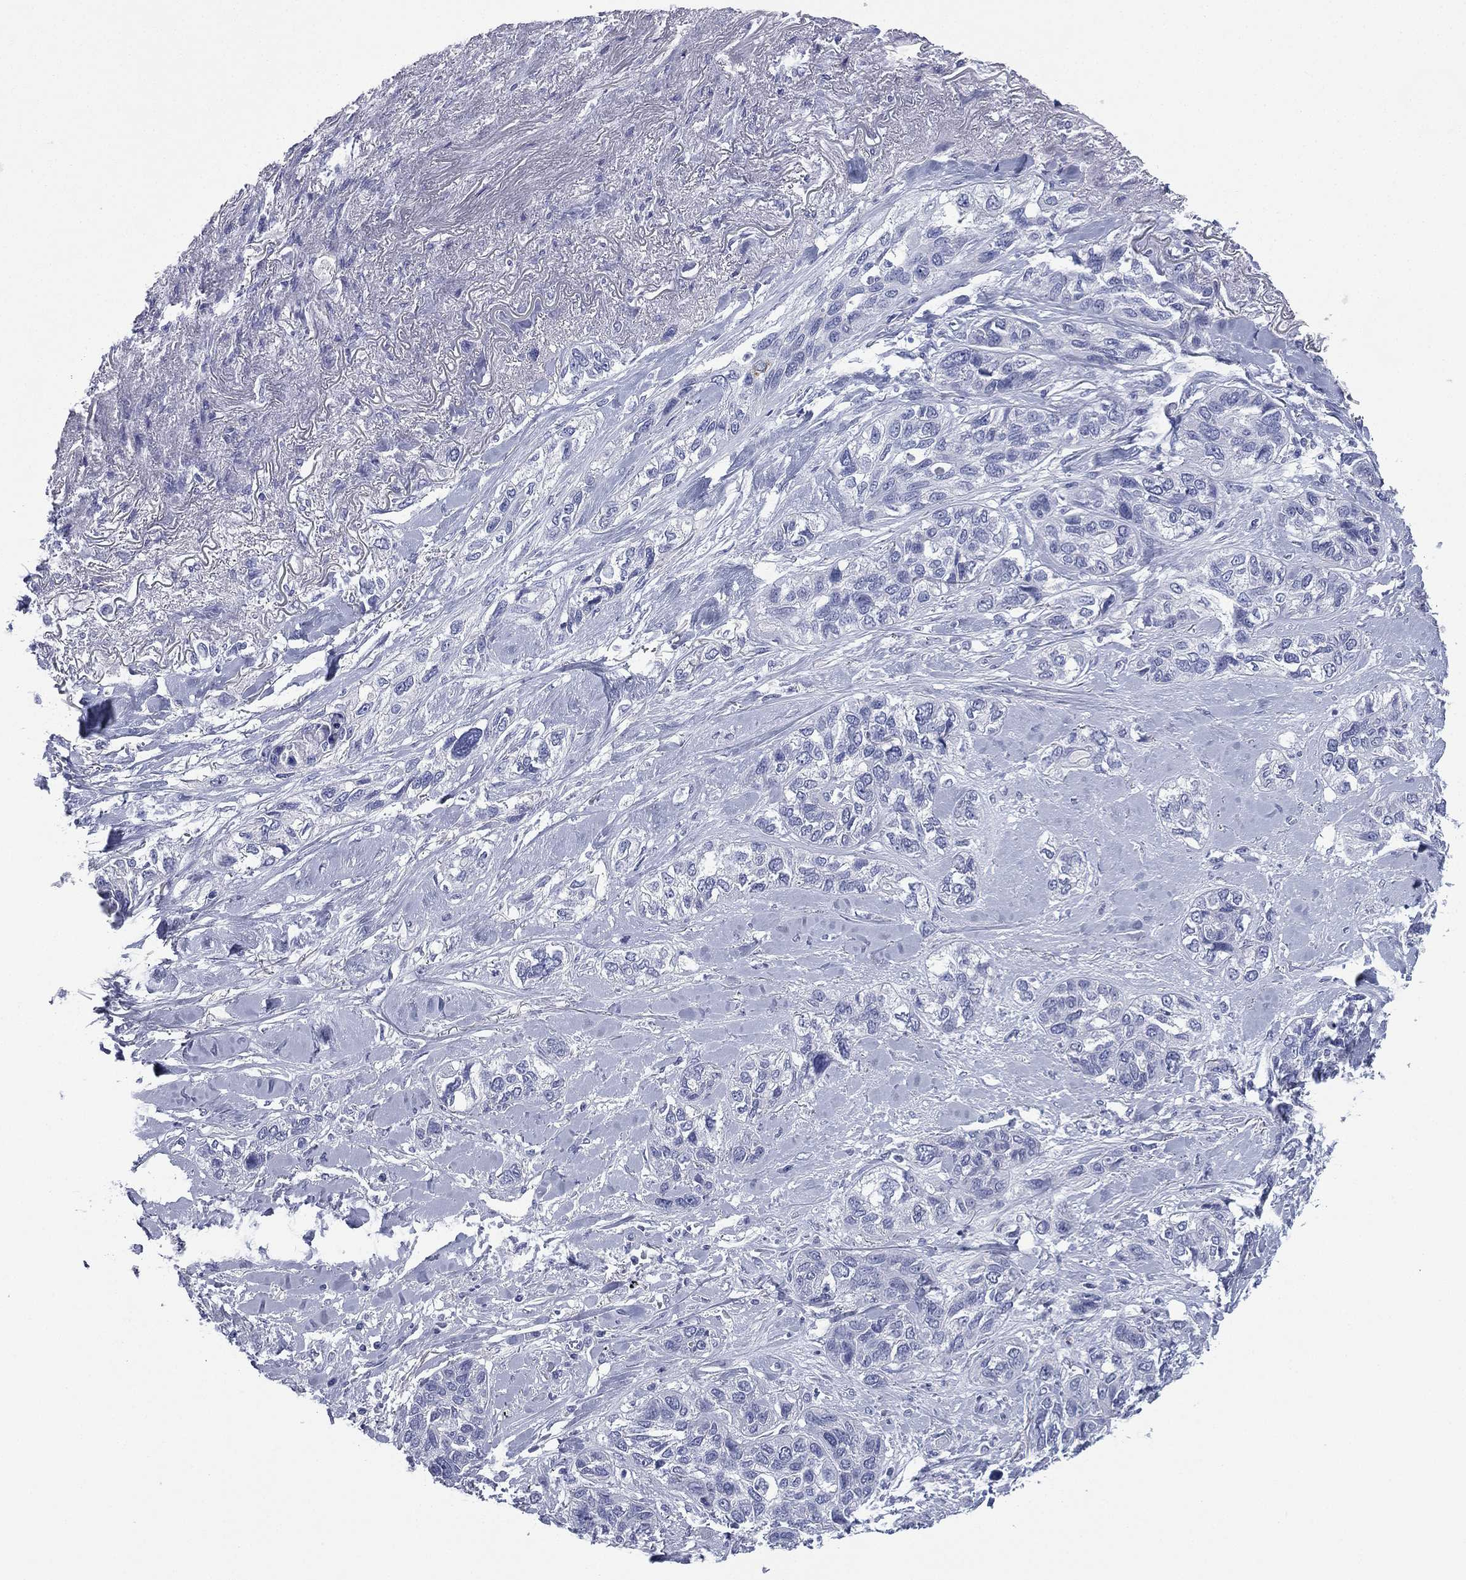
{"staining": {"intensity": "negative", "quantity": "none", "location": "none"}, "tissue": "lung cancer", "cell_type": "Tumor cells", "image_type": "cancer", "snomed": [{"axis": "morphology", "description": "Squamous cell carcinoma, NOS"}, {"axis": "topography", "description": "Lung"}], "caption": "IHC of squamous cell carcinoma (lung) demonstrates no positivity in tumor cells.", "gene": "FCER2", "patient": {"sex": "female", "age": 70}}